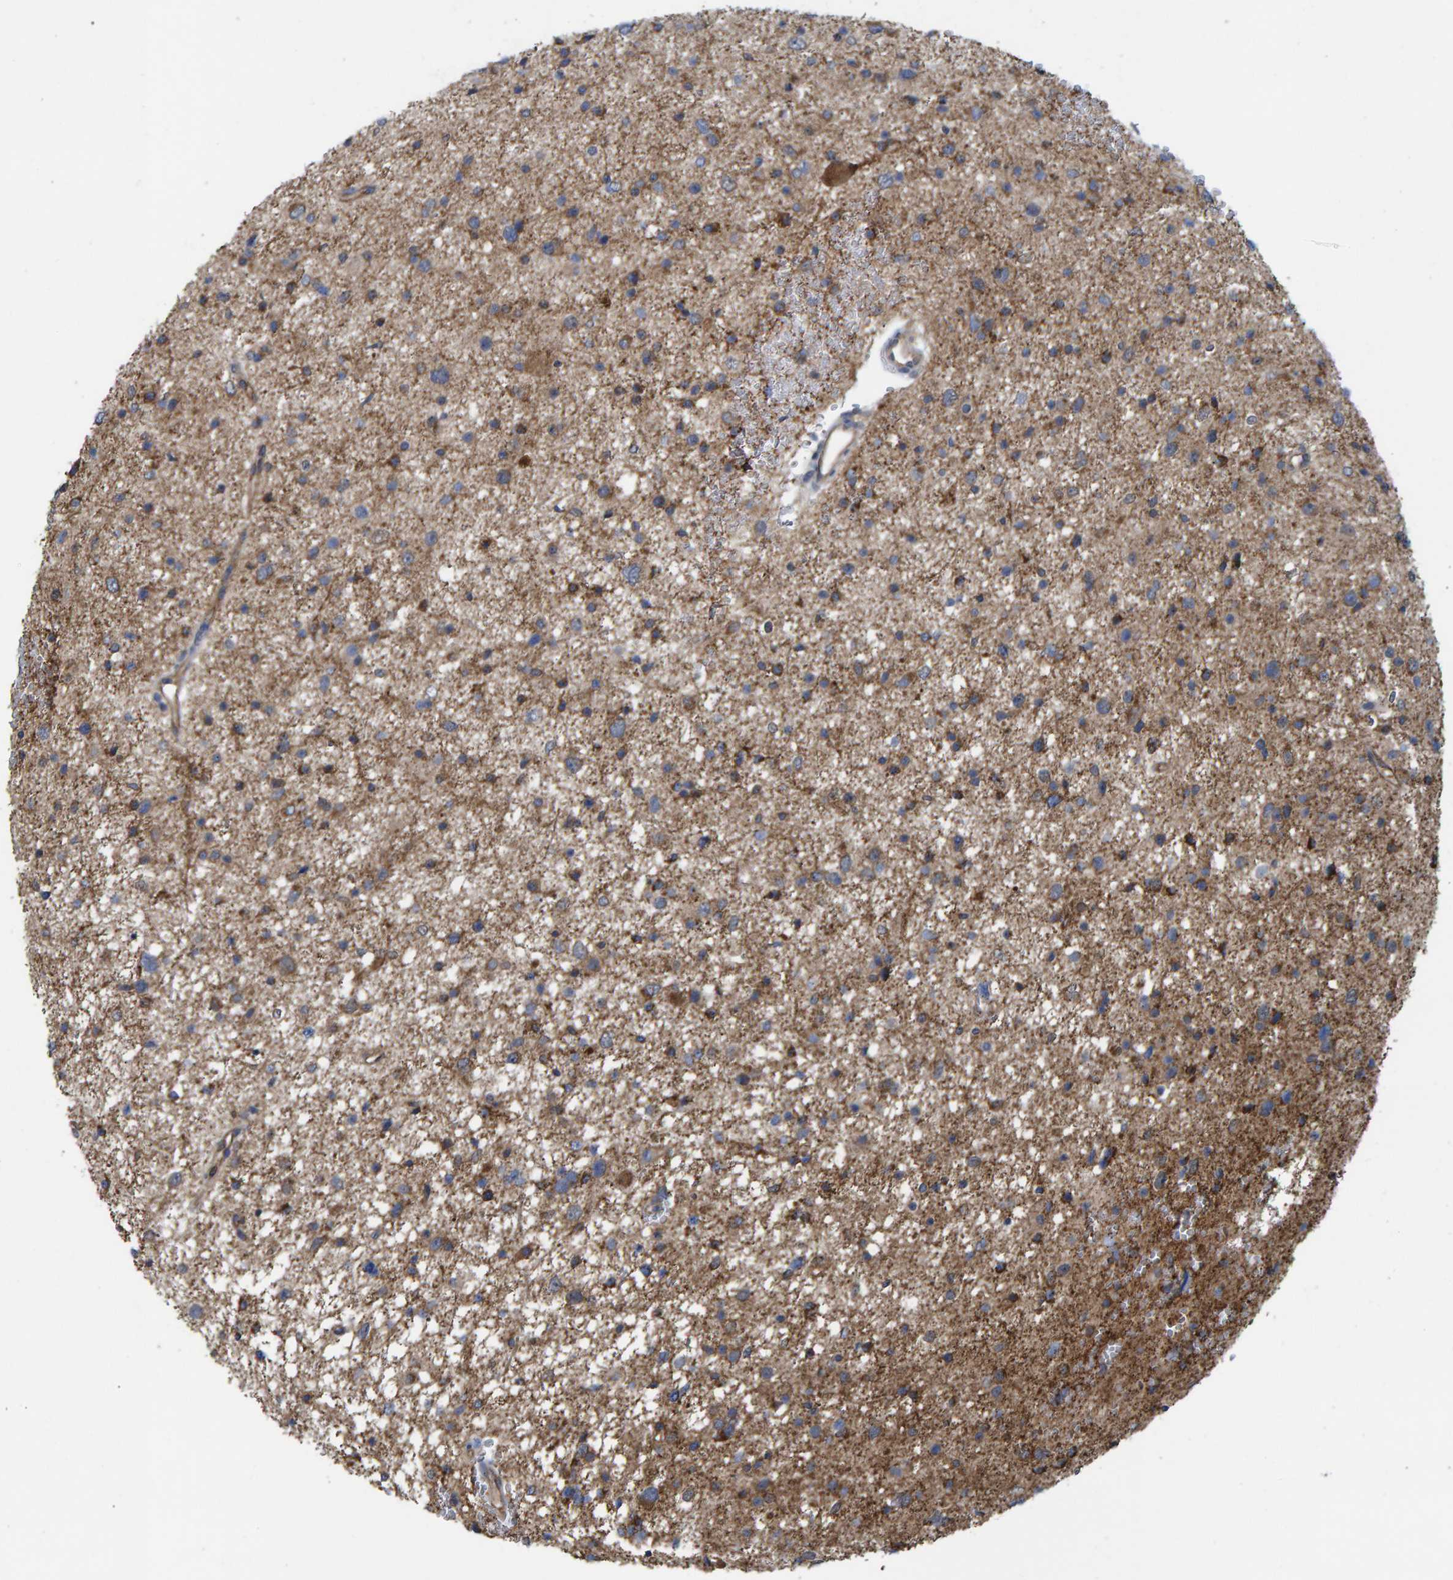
{"staining": {"intensity": "moderate", "quantity": ">75%", "location": "cytoplasmic/membranous"}, "tissue": "glioma", "cell_type": "Tumor cells", "image_type": "cancer", "snomed": [{"axis": "morphology", "description": "Glioma, malignant, Low grade"}, {"axis": "topography", "description": "Brain"}], "caption": "This histopathology image demonstrates immunohistochemistry (IHC) staining of human glioma, with medium moderate cytoplasmic/membranous positivity in approximately >75% of tumor cells.", "gene": "LRSAM1", "patient": {"sex": "female", "age": 37}}